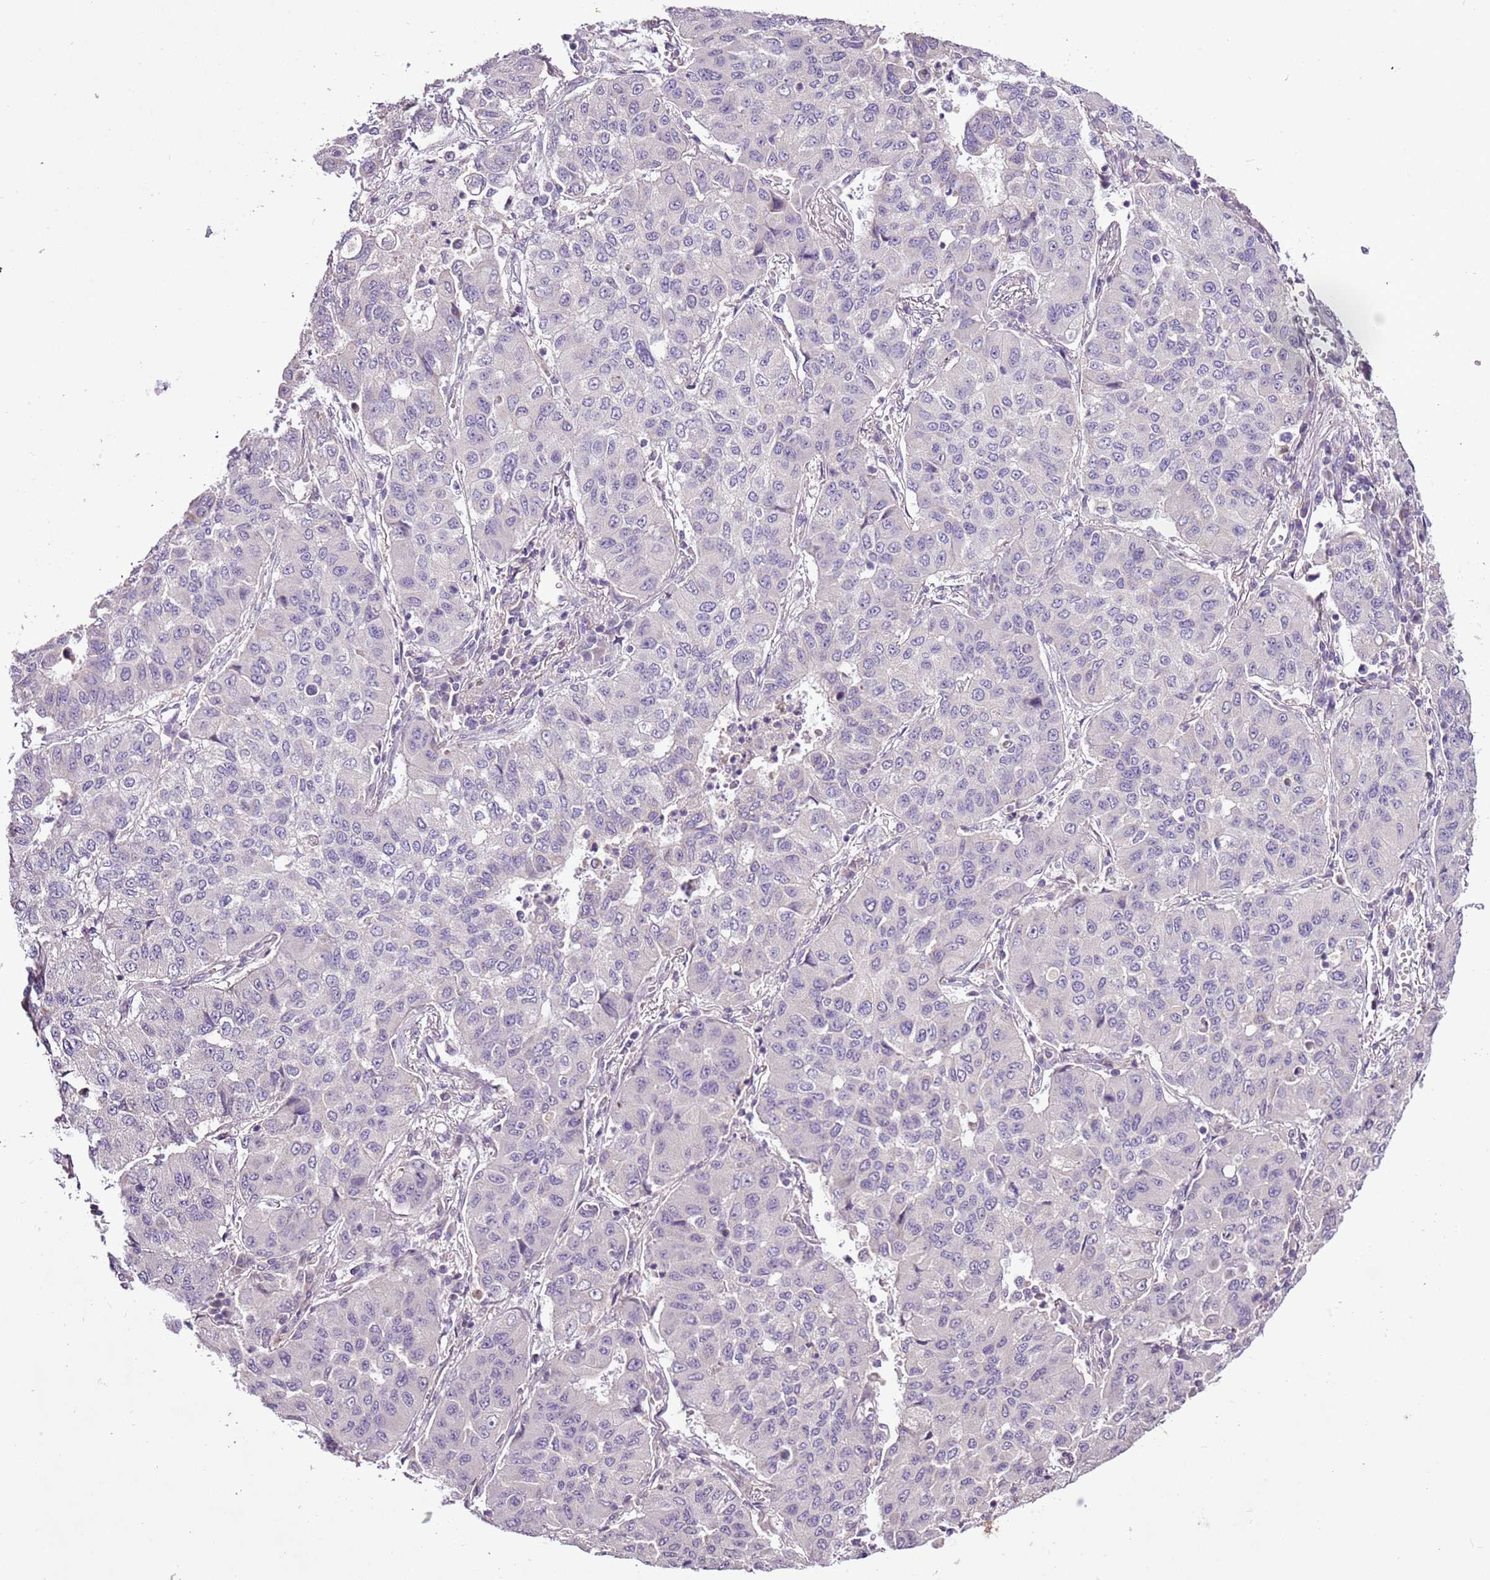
{"staining": {"intensity": "negative", "quantity": "none", "location": "none"}, "tissue": "lung cancer", "cell_type": "Tumor cells", "image_type": "cancer", "snomed": [{"axis": "morphology", "description": "Squamous cell carcinoma, NOS"}, {"axis": "topography", "description": "Lung"}], "caption": "Tumor cells are negative for protein expression in human lung cancer (squamous cell carcinoma).", "gene": "CMKLR1", "patient": {"sex": "male", "age": 74}}